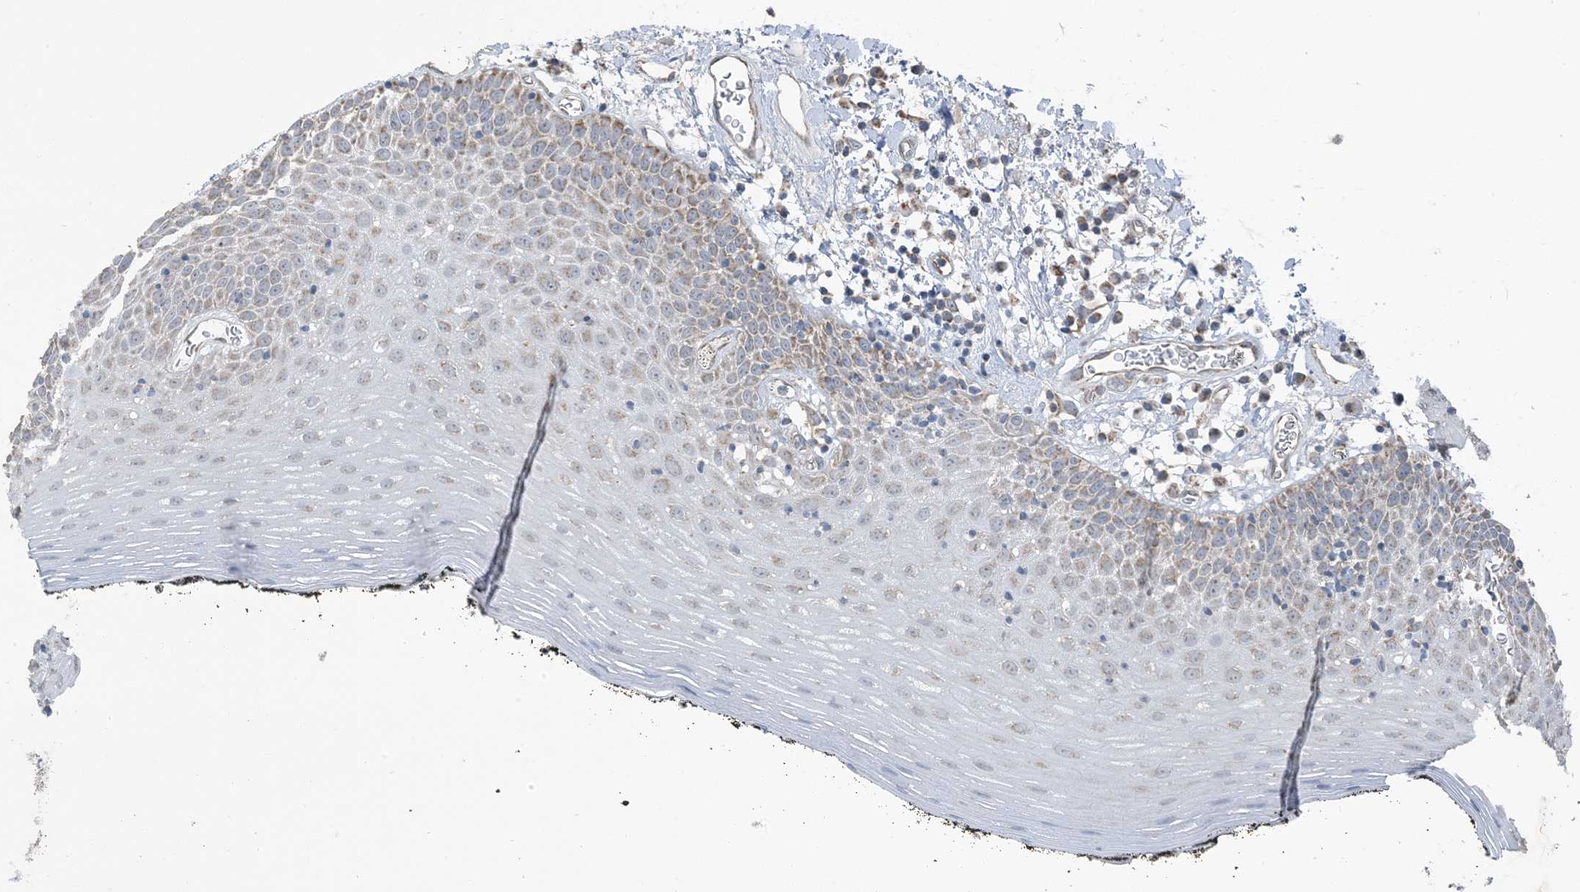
{"staining": {"intensity": "weak", "quantity": "25%-75%", "location": "cytoplasmic/membranous"}, "tissue": "oral mucosa", "cell_type": "Squamous epithelial cells", "image_type": "normal", "snomed": [{"axis": "morphology", "description": "Normal tissue, NOS"}, {"axis": "topography", "description": "Oral tissue"}], "caption": "Squamous epithelial cells reveal weak cytoplasmic/membranous positivity in about 25%-75% of cells in unremarkable oral mucosa. The staining is performed using DAB (3,3'-diaminobenzidine) brown chromogen to label protein expression. The nuclei are counter-stained blue using hematoxylin.", "gene": "PILRB", "patient": {"sex": "male", "age": 74}}